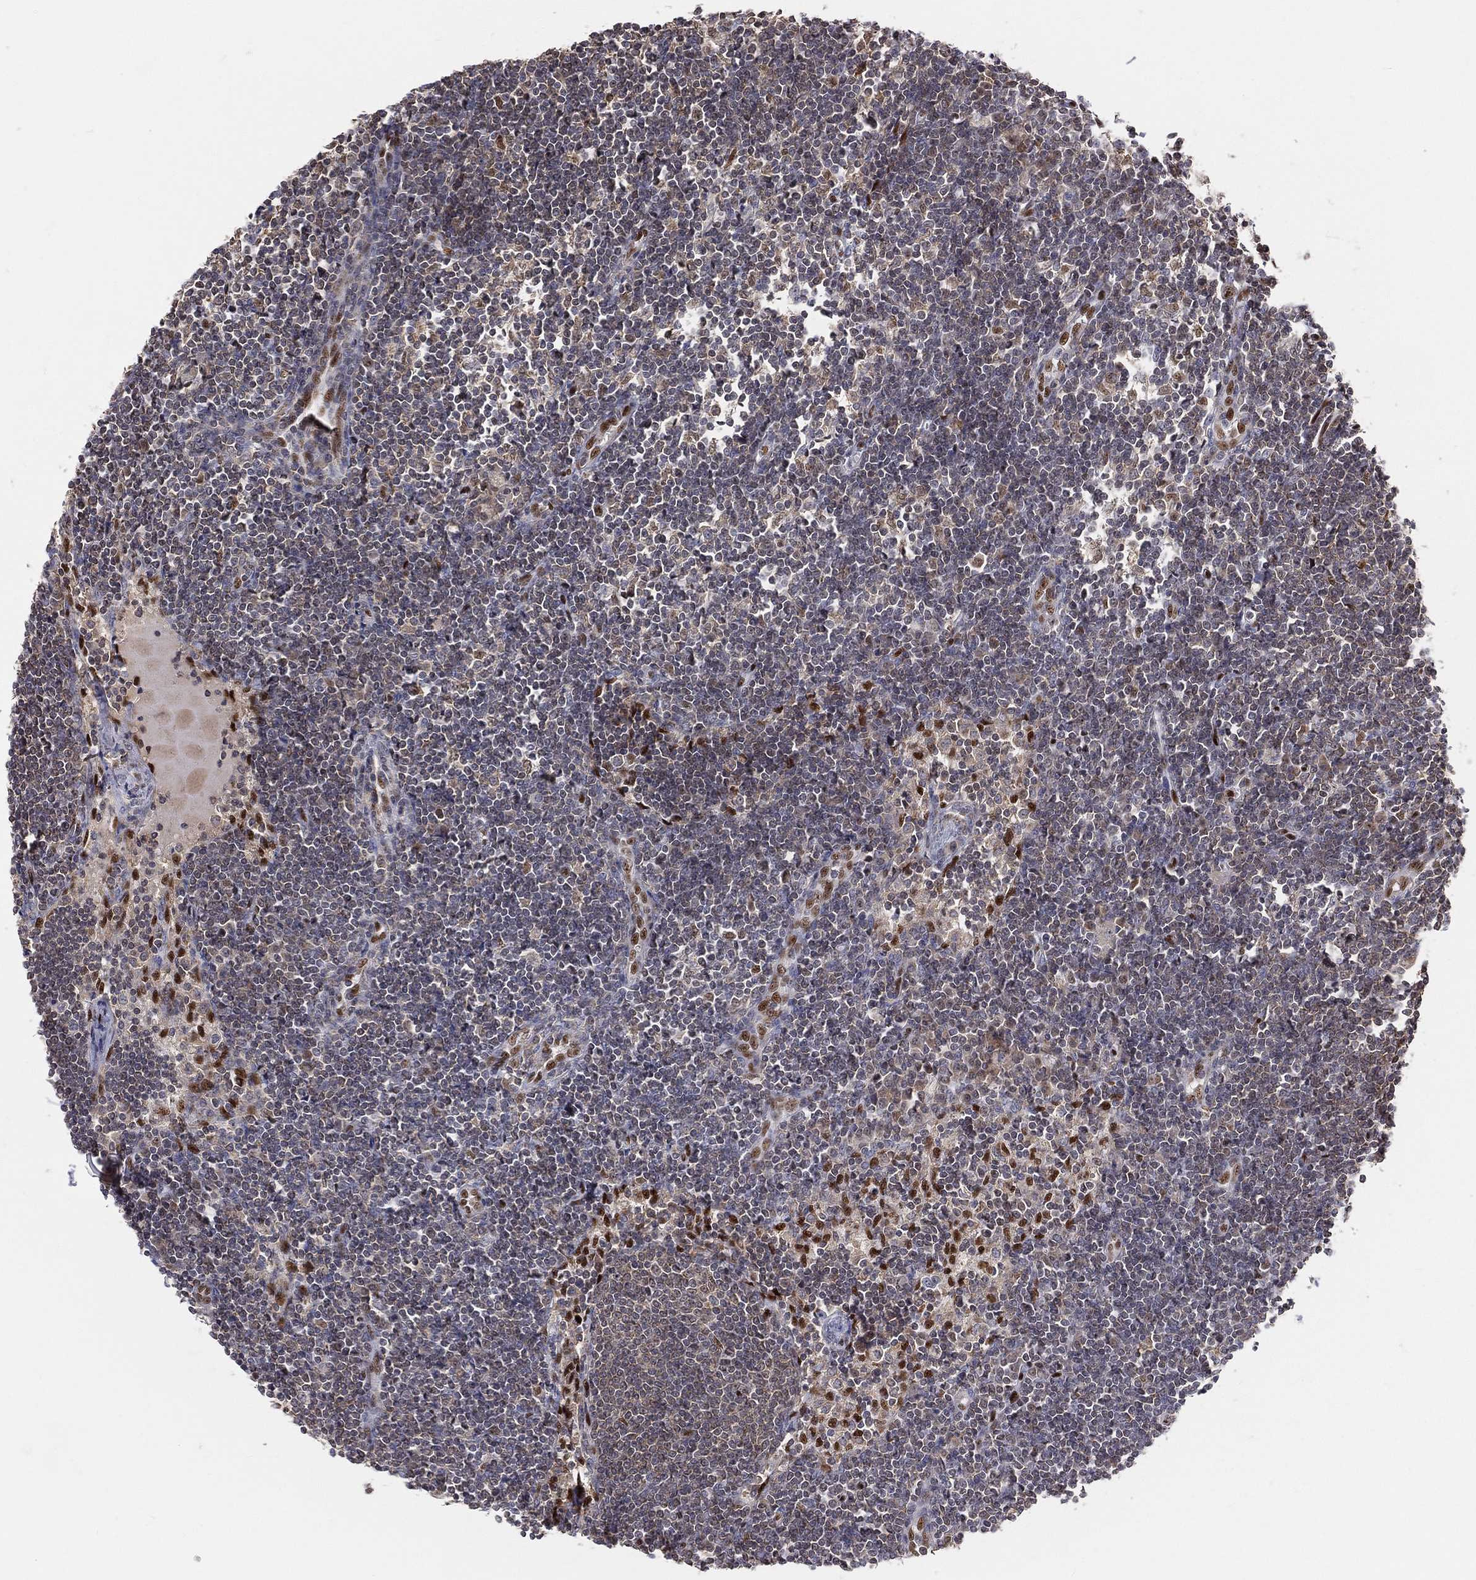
{"staining": {"intensity": "strong", "quantity": "<25%", "location": "nuclear"}, "tissue": "lymph node", "cell_type": "Non-germinal center cells", "image_type": "normal", "snomed": [{"axis": "morphology", "description": "Normal tissue, NOS"}, {"axis": "morphology", "description": "Adenocarcinoma, NOS"}, {"axis": "topography", "description": "Lymph node"}, {"axis": "topography", "description": "Pancreas"}], "caption": "Immunohistochemical staining of unremarkable lymph node exhibits <25% levels of strong nuclear protein expression in approximately <25% of non-germinal center cells.", "gene": "ZEB1", "patient": {"sex": "female", "age": 58}}